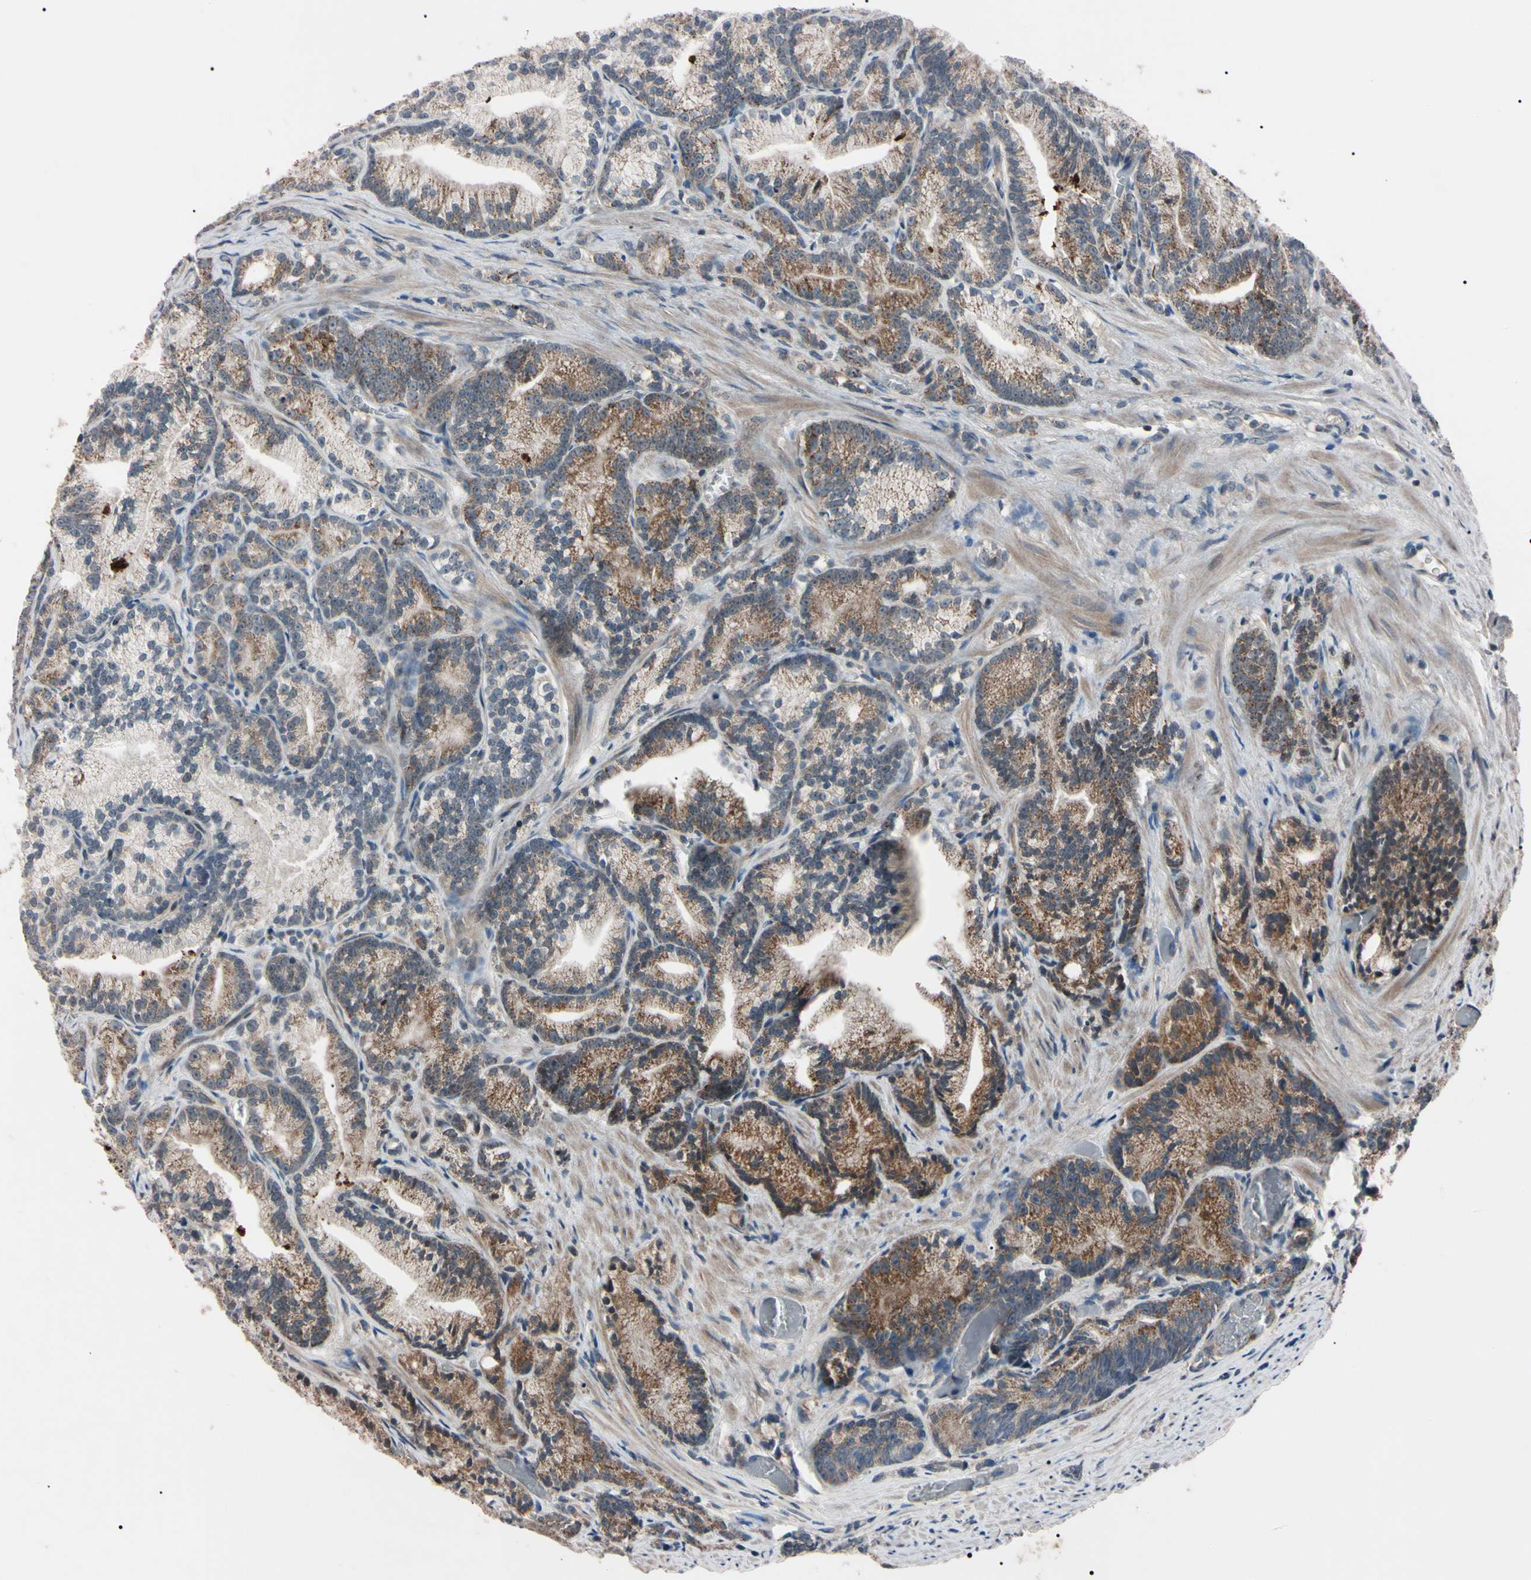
{"staining": {"intensity": "moderate", "quantity": ">75%", "location": "cytoplasmic/membranous"}, "tissue": "prostate cancer", "cell_type": "Tumor cells", "image_type": "cancer", "snomed": [{"axis": "morphology", "description": "Adenocarcinoma, Low grade"}, {"axis": "topography", "description": "Prostate"}], "caption": "Human prostate cancer (adenocarcinoma (low-grade)) stained with a protein marker shows moderate staining in tumor cells.", "gene": "TNFRSF1A", "patient": {"sex": "male", "age": 89}}